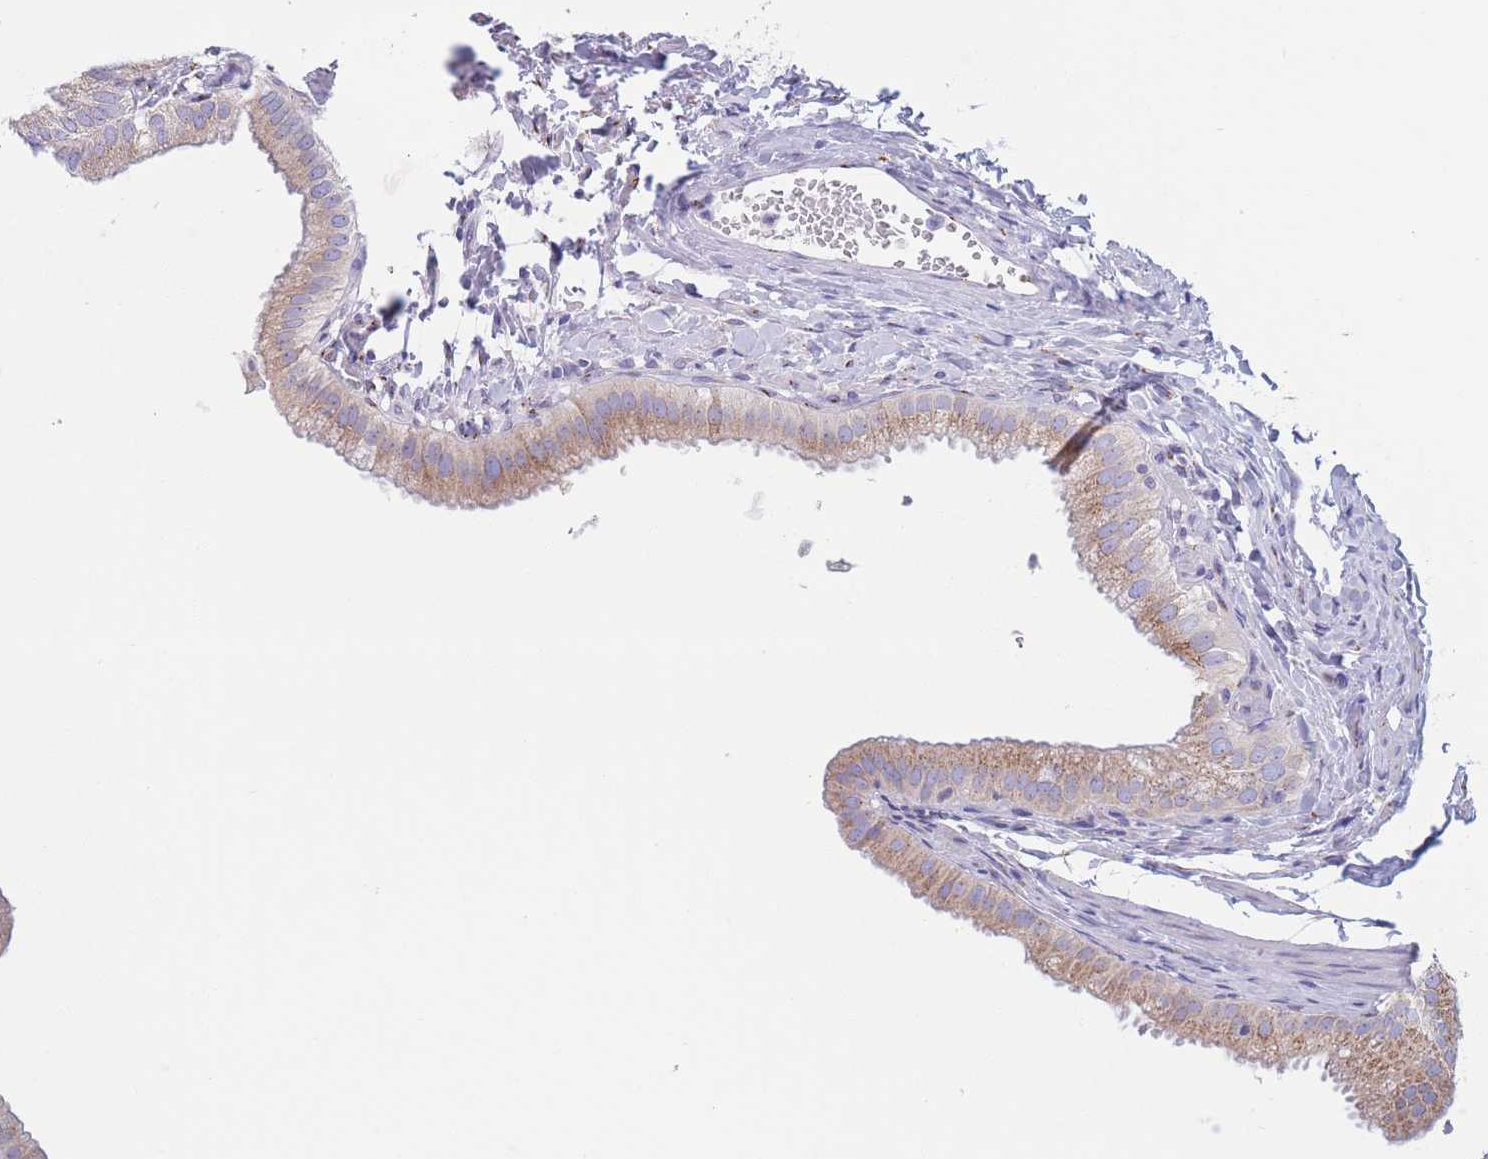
{"staining": {"intensity": "moderate", "quantity": ">75%", "location": "cytoplasmic/membranous"}, "tissue": "gallbladder", "cell_type": "Glandular cells", "image_type": "normal", "snomed": [{"axis": "morphology", "description": "Normal tissue, NOS"}, {"axis": "topography", "description": "Gallbladder"}], "caption": "This histopathology image displays IHC staining of unremarkable human gallbladder, with medium moderate cytoplasmic/membranous expression in approximately >75% of glandular cells.", "gene": "MRPL30", "patient": {"sex": "female", "age": 61}}